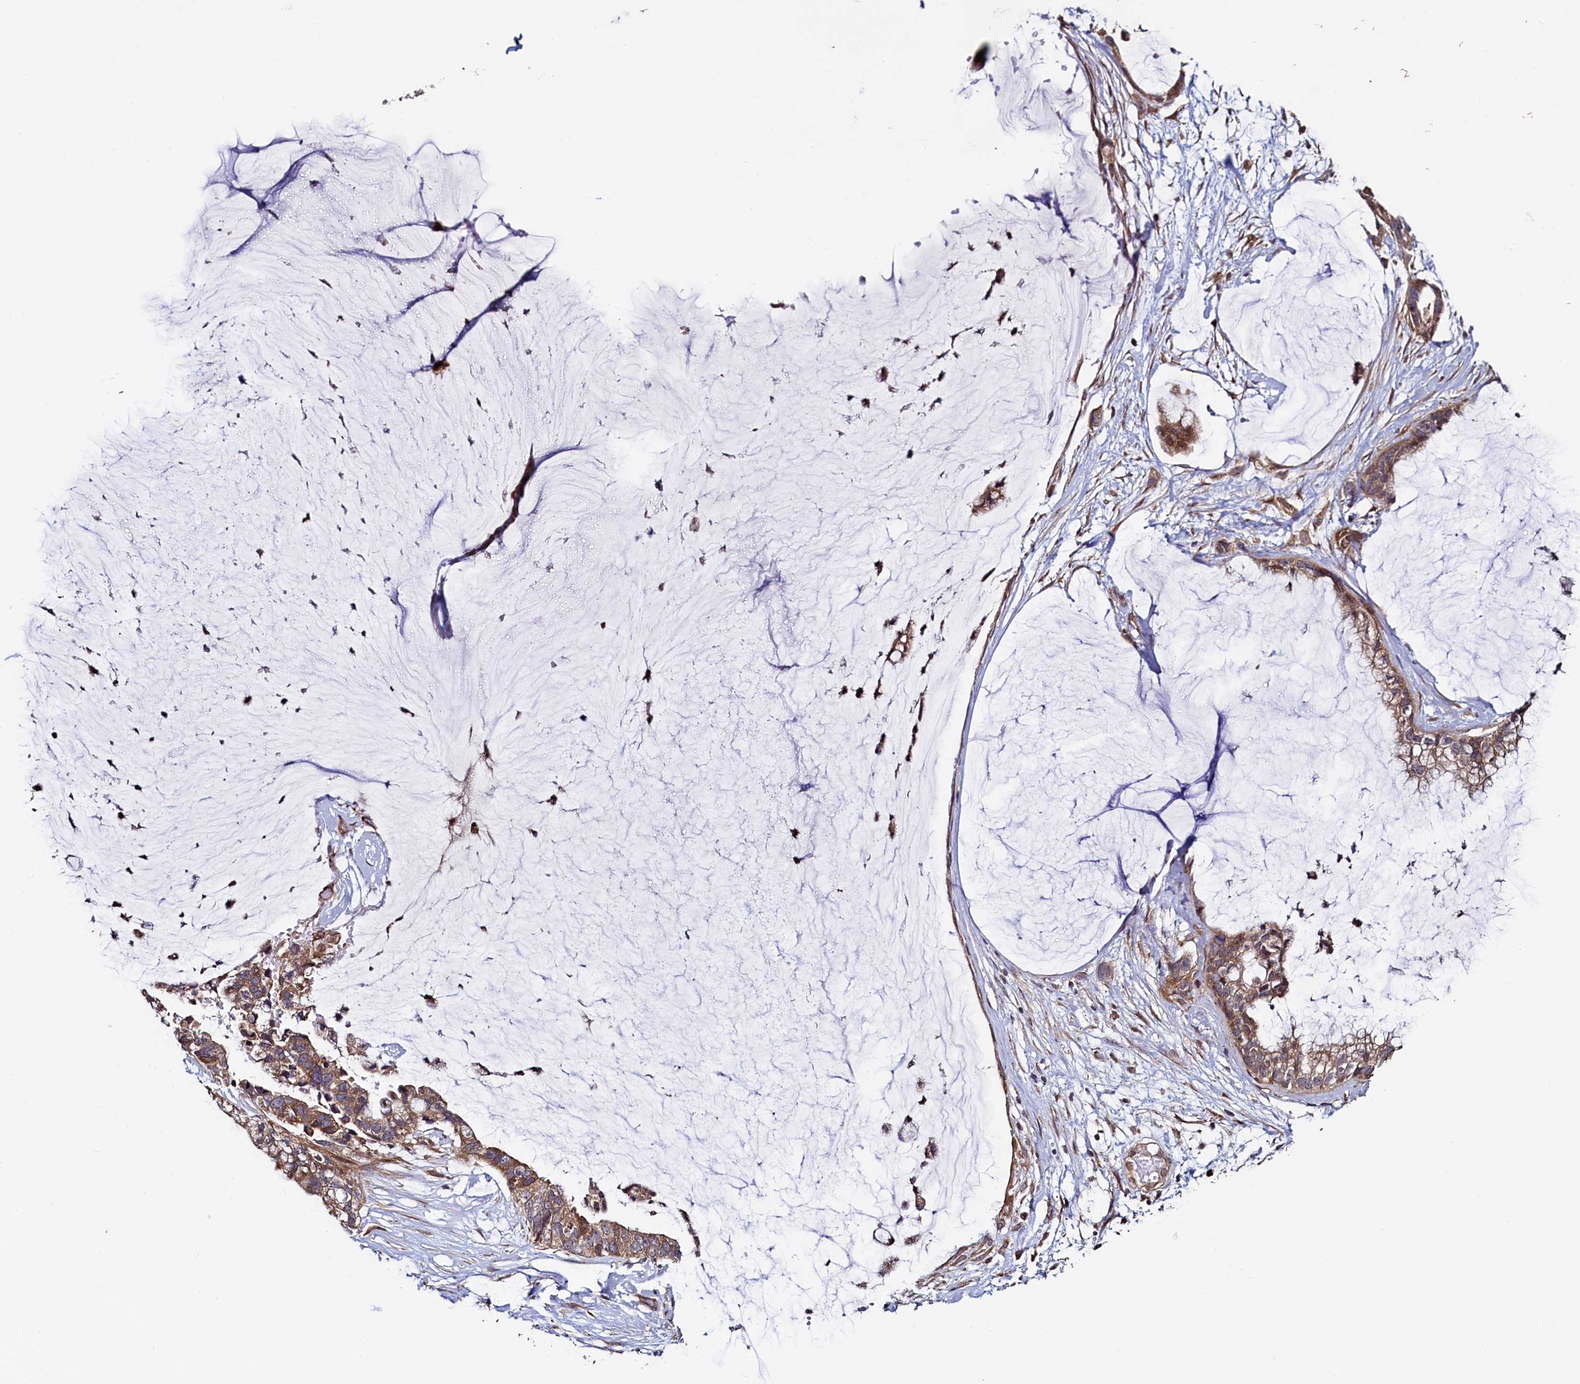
{"staining": {"intensity": "moderate", "quantity": ">75%", "location": "cytoplasmic/membranous"}, "tissue": "ovarian cancer", "cell_type": "Tumor cells", "image_type": "cancer", "snomed": [{"axis": "morphology", "description": "Cystadenocarcinoma, mucinous, NOS"}, {"axis": "topography", "description": "Ovary"}], "caption": "Ovarian cancer (mucinous cystadenocarcinoma) stained with a brown dye demonstrates moderate cytoplasmic/membranous positive expression in about >75% of tumor cells.", "gene": "RBFA", "patient": {"sex": "female", "age": 39}}